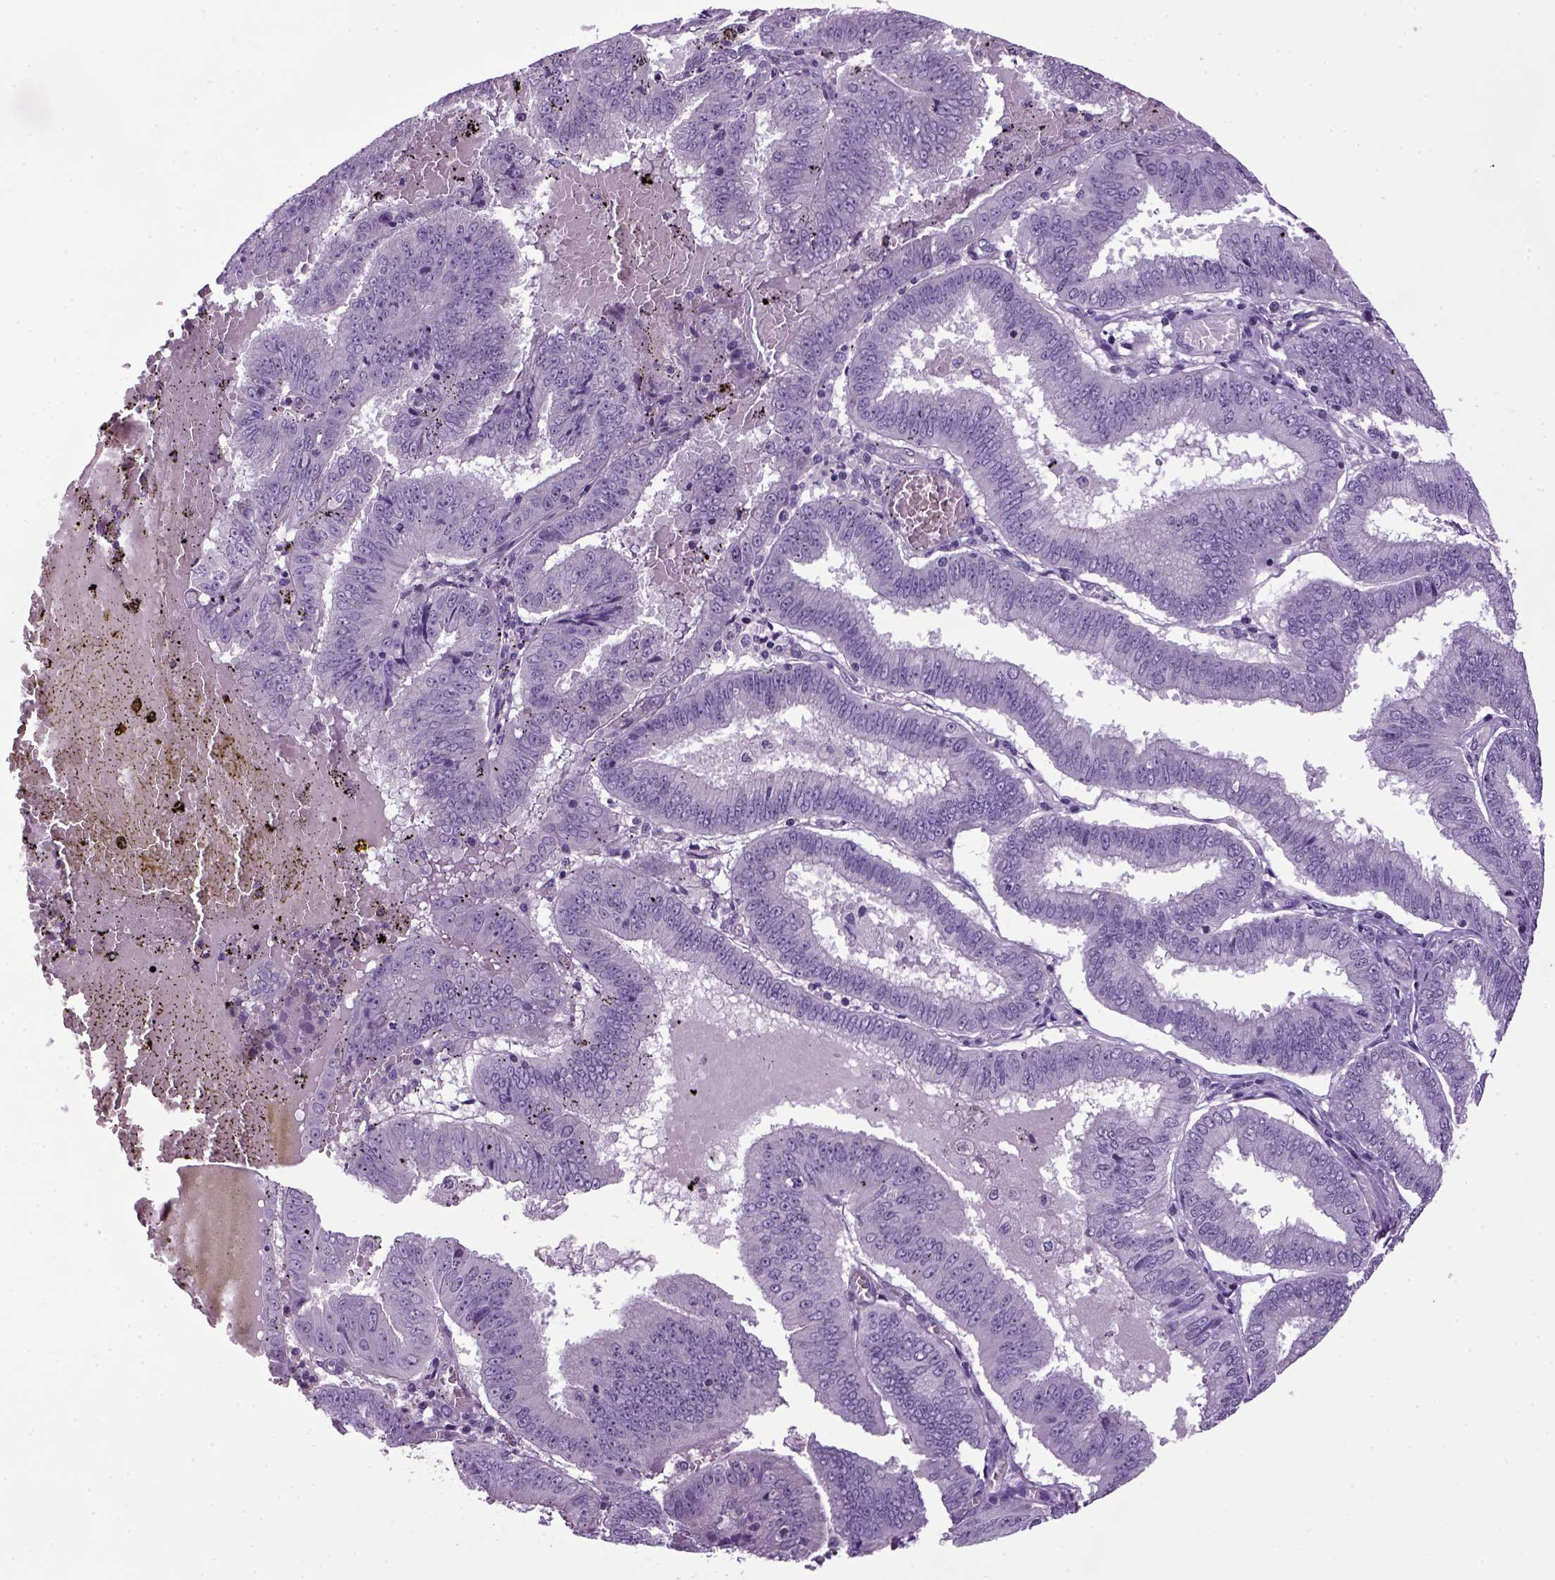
{"staining": {"intensity": "negative", "quantity": "none", "location": "none"}, "tissue": "endometrial cancer", "cell_type": "Tumor cells", "image_type": "cancer", "snomed": [{"axis": "morphology", "description": "Adenocarcinoma, NOS"}, {"axis": "topography", "description": "Endometrium"}], "caption": "Tumor cells are negative for brown protein staining in adenocarcinoma (endometrial).", "gene": "HMCN2", "patient": {"sex": "female", "age": 66}}